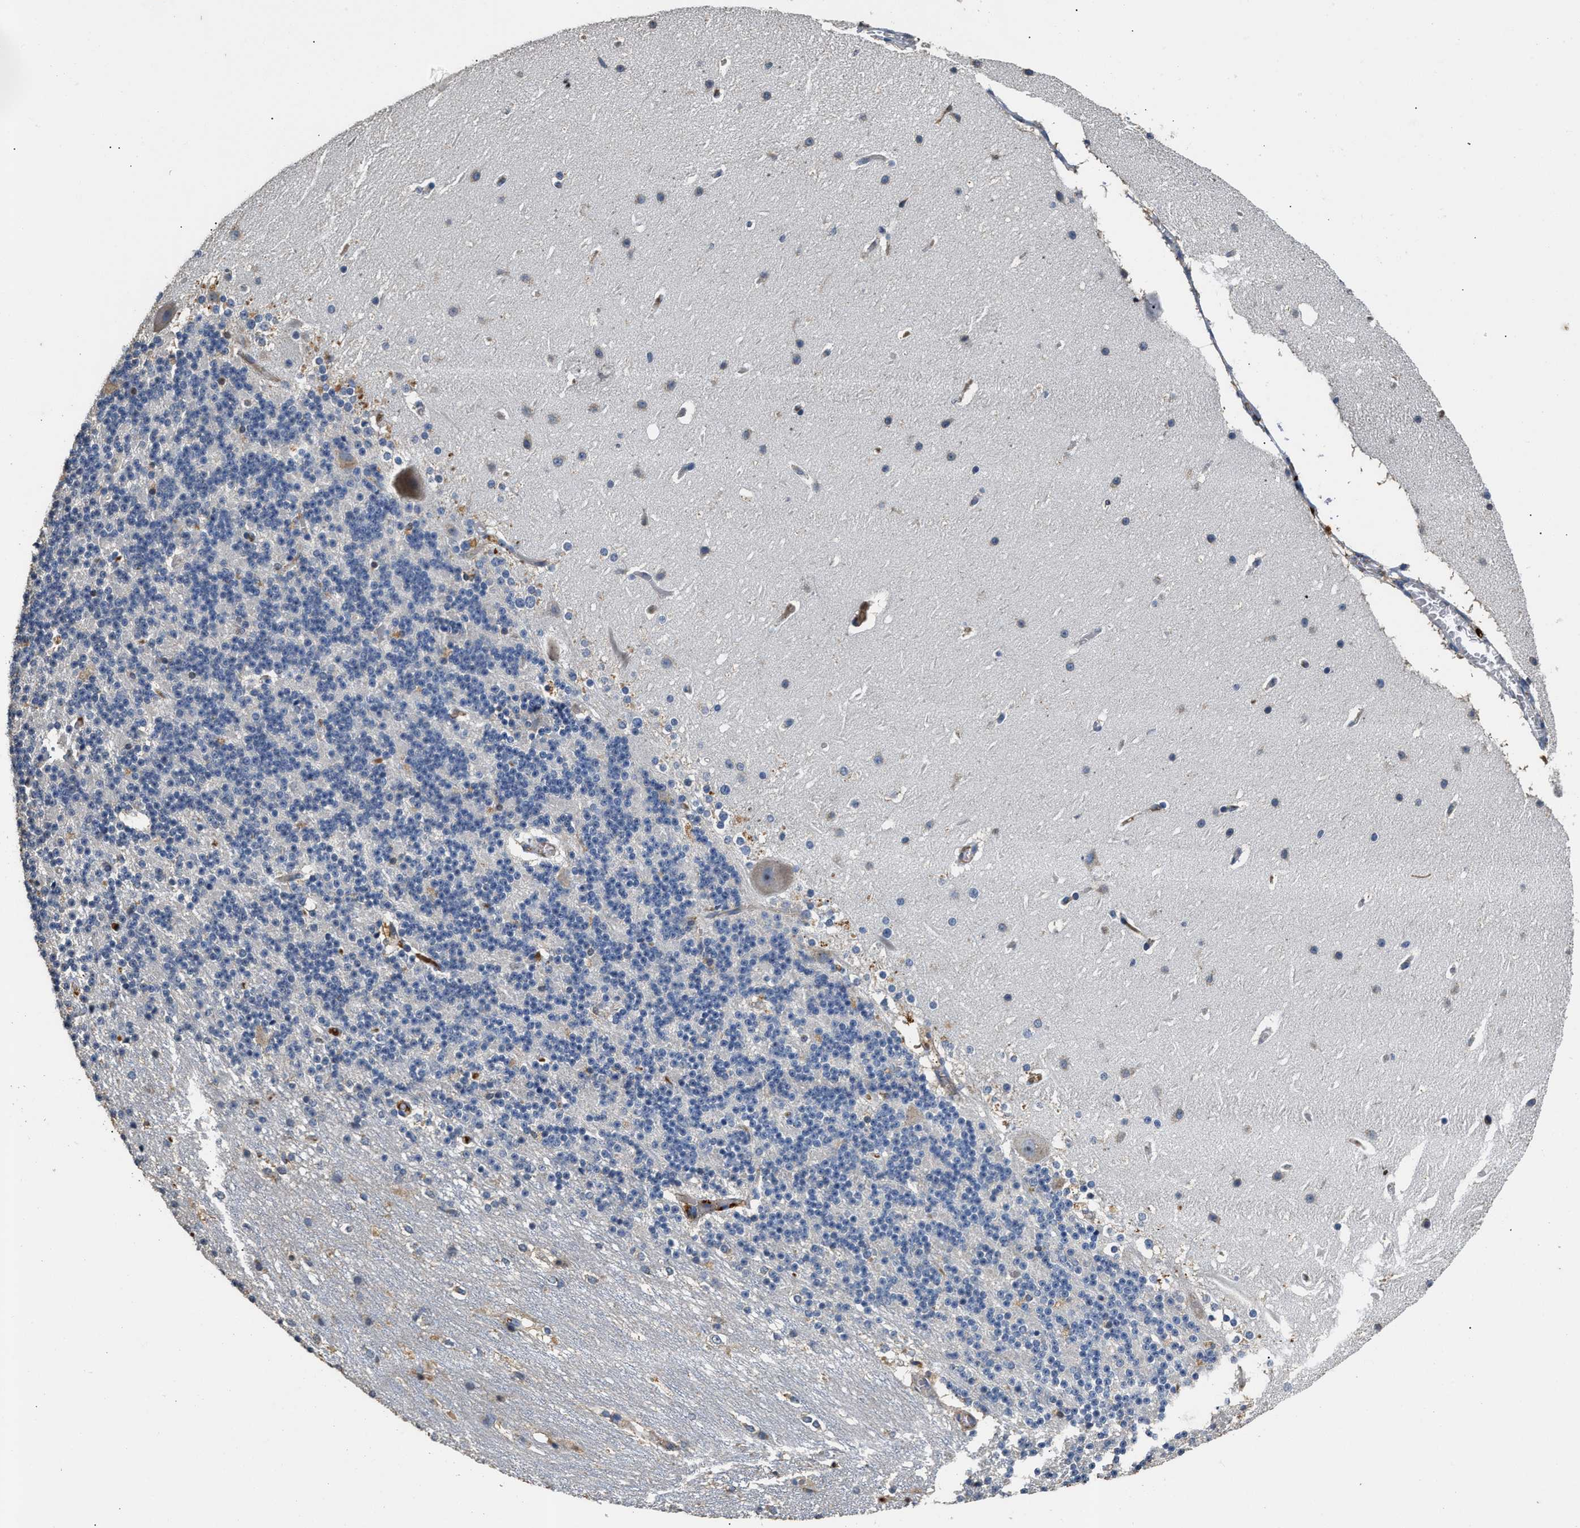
{"staining": {"intensity": "negative", "quantity": "none", "location": "none"}, "tissue": "cerebellum", "cell_type": "Cells in granular layer", "image_type": "normal", "snomed": [{"axis": "morphology", "description": "Normal tissue, NOS"}, {"axis": "topography", "description": "Cerebellum"}], "caption": "Immunohistochemical staining of benign cerebellum demonstrates no significant expression in cells in granular layer. (Brightfield microscopy of DAB (3,3'-diaminobenzidine) IHC at high magnification).", "gene": "C3", "patient": {"sex": "female", "age": 19}}